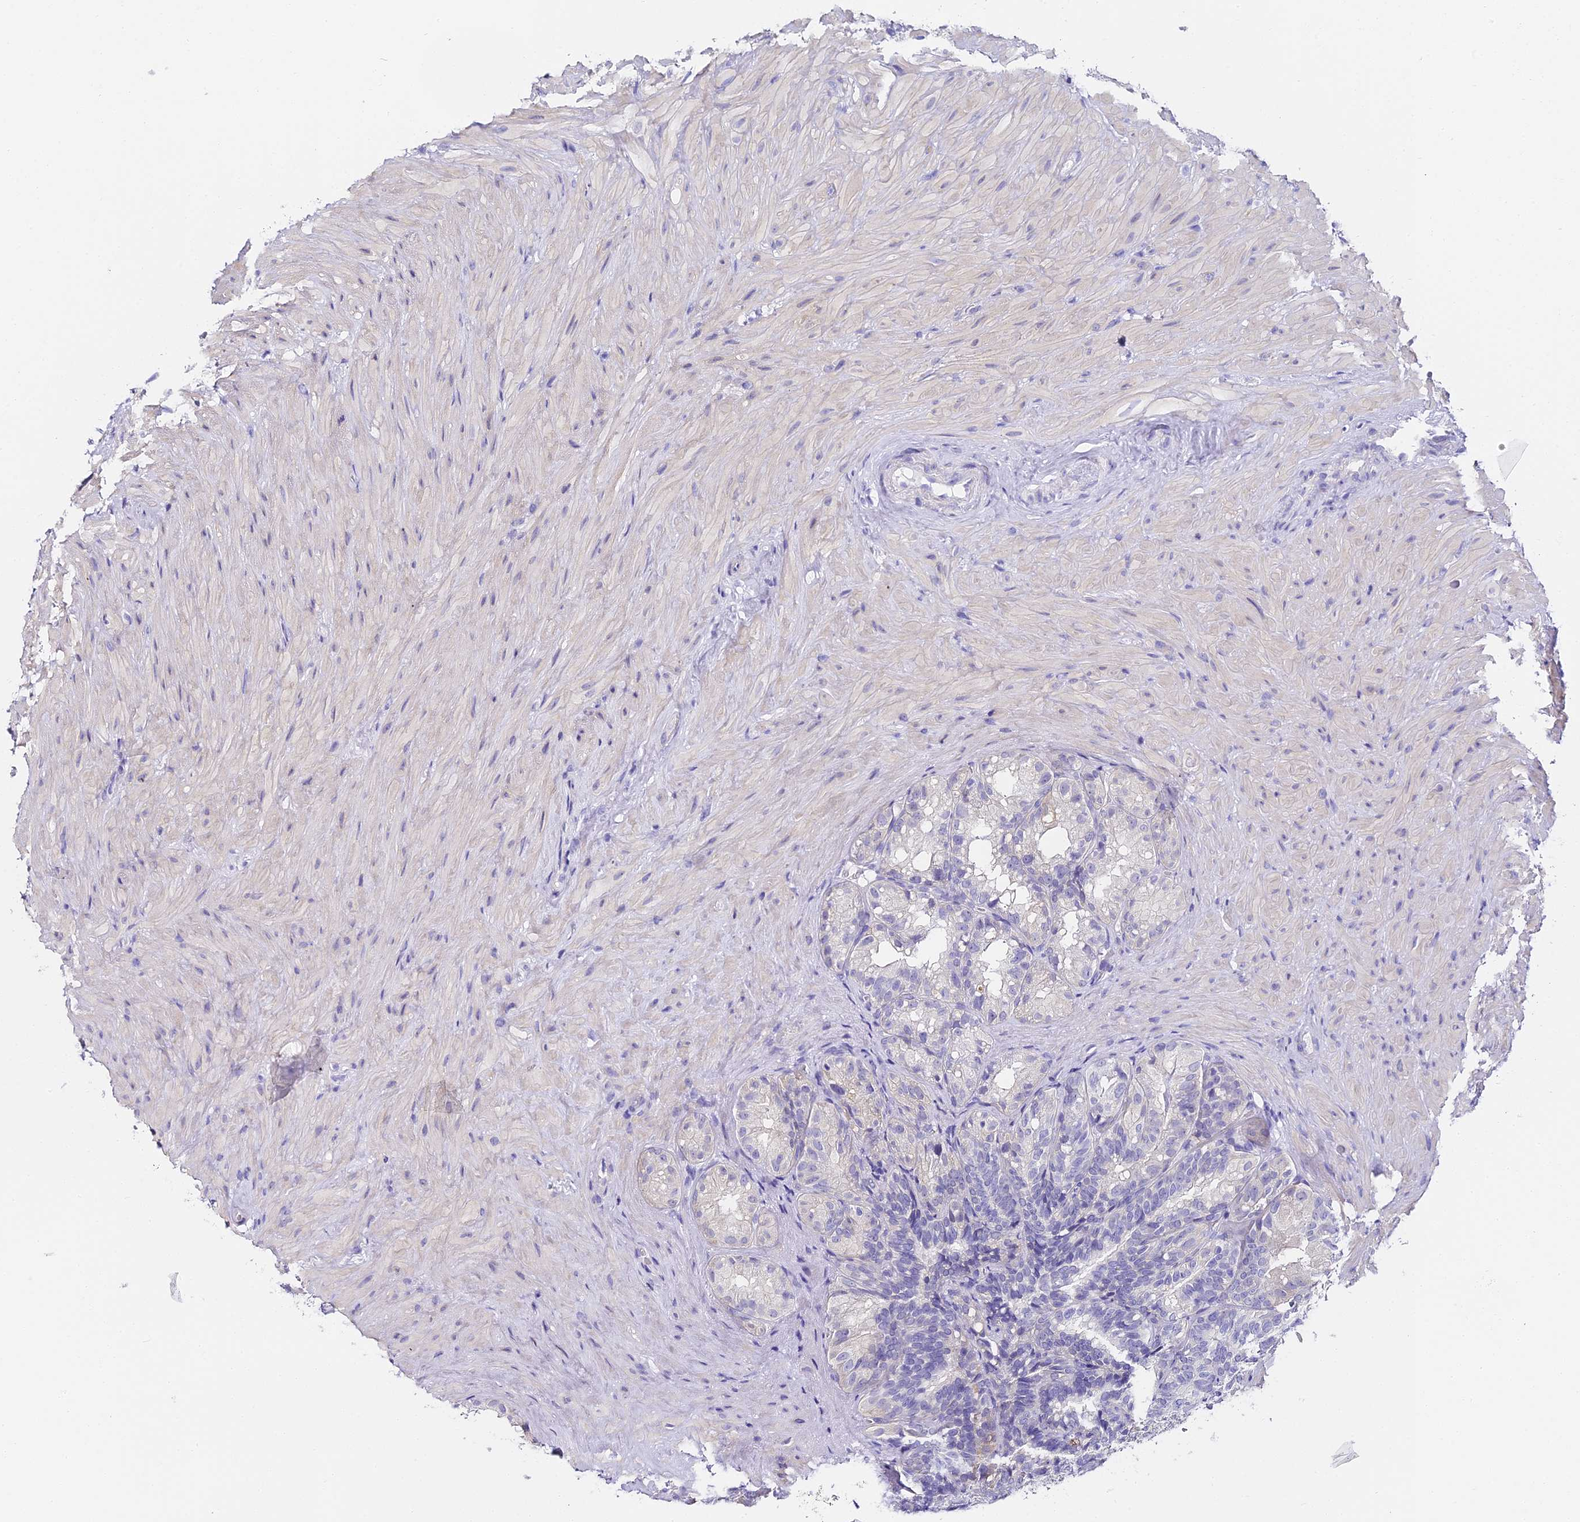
{"staining": {"intensity": "negative", "quantity": "none", "location": "none"}, "tissue": "seminal vesicle", "cell_type": "Glandular cells", "image_type": "normal", "snomed": [{"axis": "morphology", "description": "Normal tissue, NOS"}, {"axis": "topography", "description": "Seminal veicle"}], "caption": "This is an immunohistochemistry image of benign seminal vesicle. There is no positivity in glandular cells.", "gene": "ABHD14A", "patient": {"sex": "male", "age": 60}}